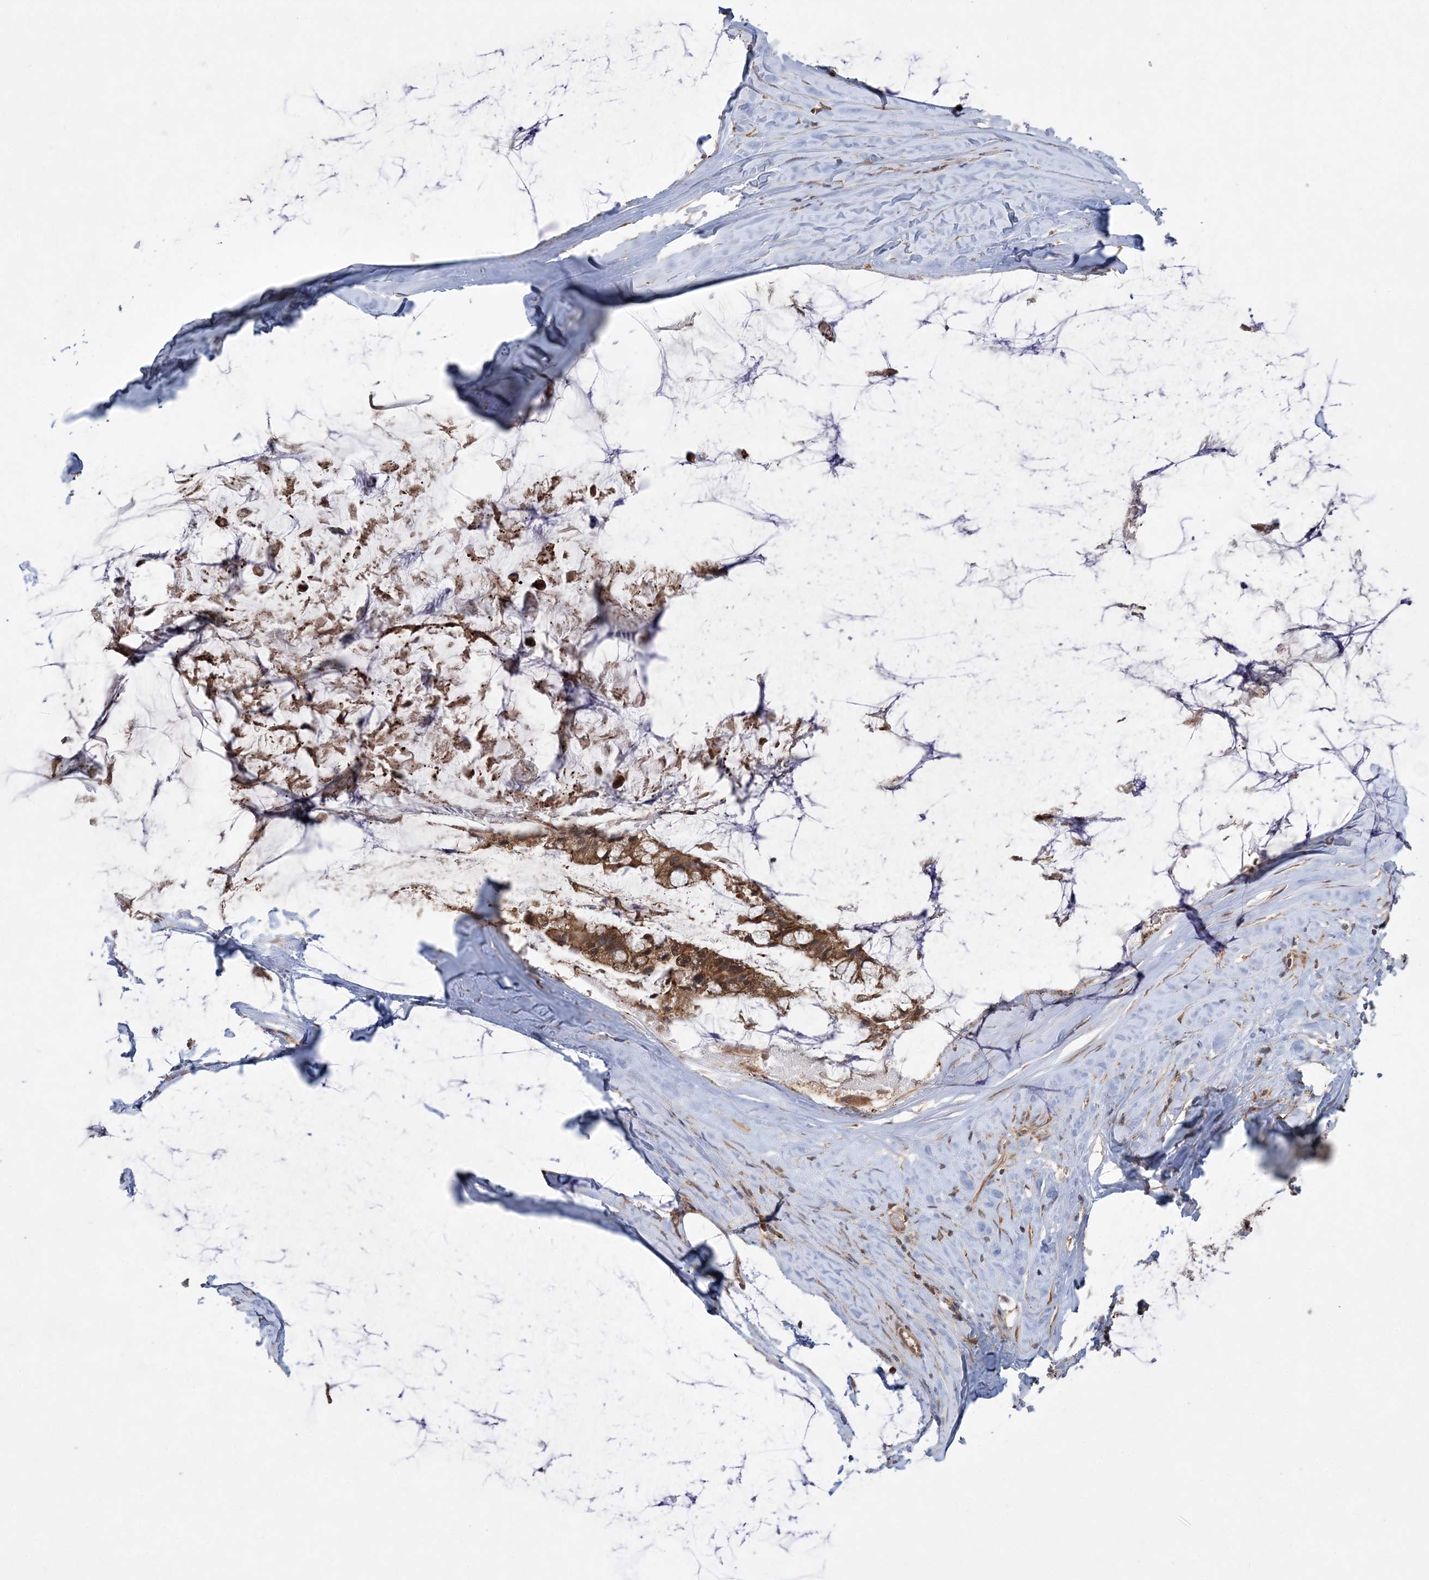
{"staining": {"intensity": "moderate", "quantity": ">75%", "location": "cytoplasmic/membranous,nuclear"}, "tissue": "ovarian cancer", "cell_type": "Tumor cells", "image_type": "cancer", "snomed": [{"axis": "morphology", "description": "Cystadenocarcinoma, mucinous, NOS"}, {"axis": "topography", "description": "Ovary"}], "caption": "Tumor cells show medium levels of moderate cytoplasmic/membranous and nuclear staining in approximately >75% of cells in ovarian cancer. (DAB = brown stain, brightfield microscopy at high magnification).", "gene": "MMADHC", "patient": {"sex": "female", "age": 39}}